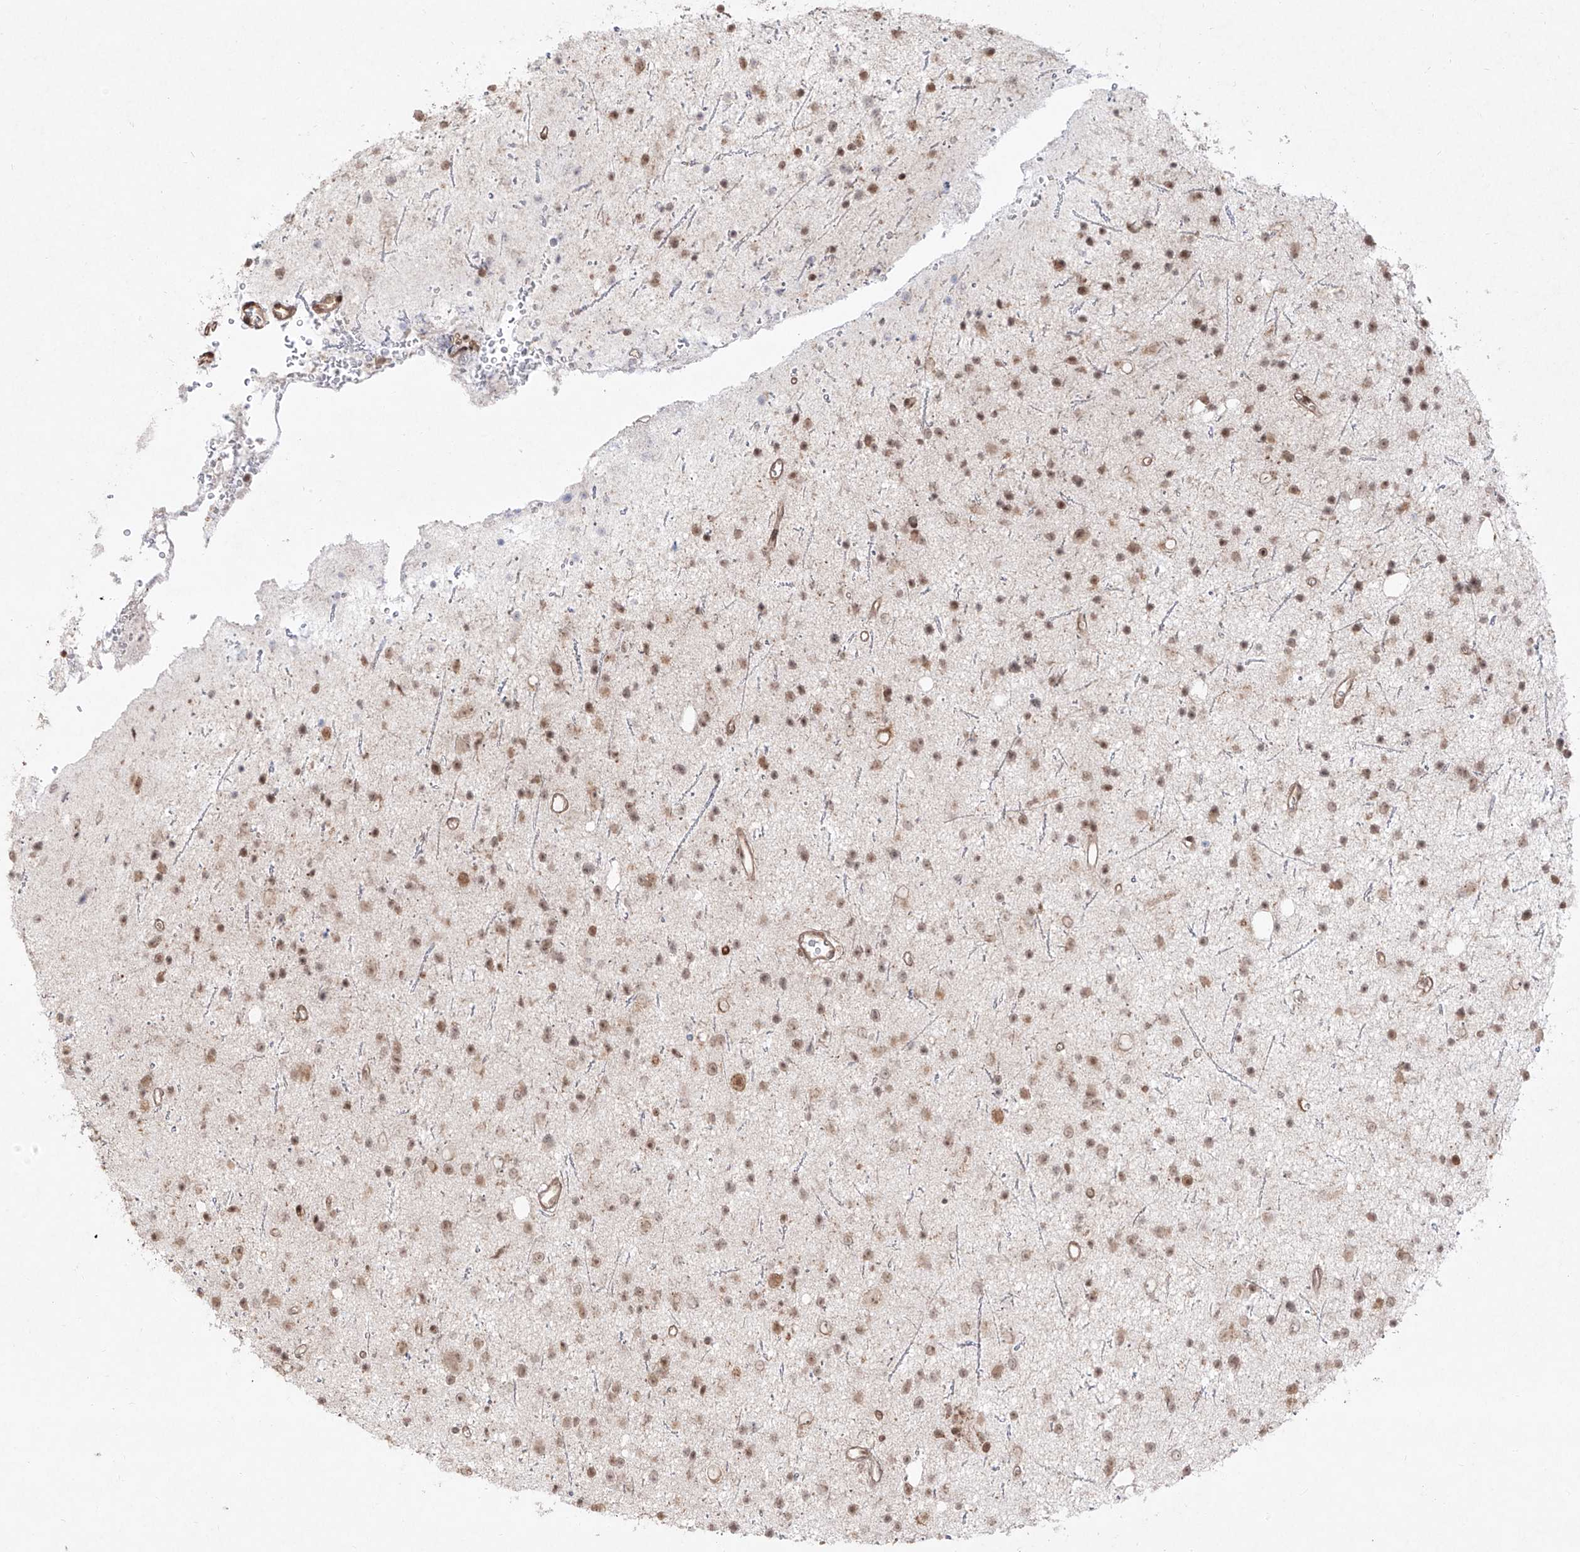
{"staining": {"intensity": "moderate", "quantity": "25%-75%", "location": "nuclear"}, "tissue": "glioma", "cell_type": "Tumor cells", "image_type": "cancer", "snomed": [{"axis": "morphology", "description": "Glioma, malignant, Low grade"}, {"axis": "topography", "description": "Cerebral cortex"}], "caption": "The immunohistochemical stain shows moderate nuclear staining in tumor cells of low-grade glioma (malignant) tissue.", "gene": "SNRNP27", "patient": {"sex": "female", "age": 39}}